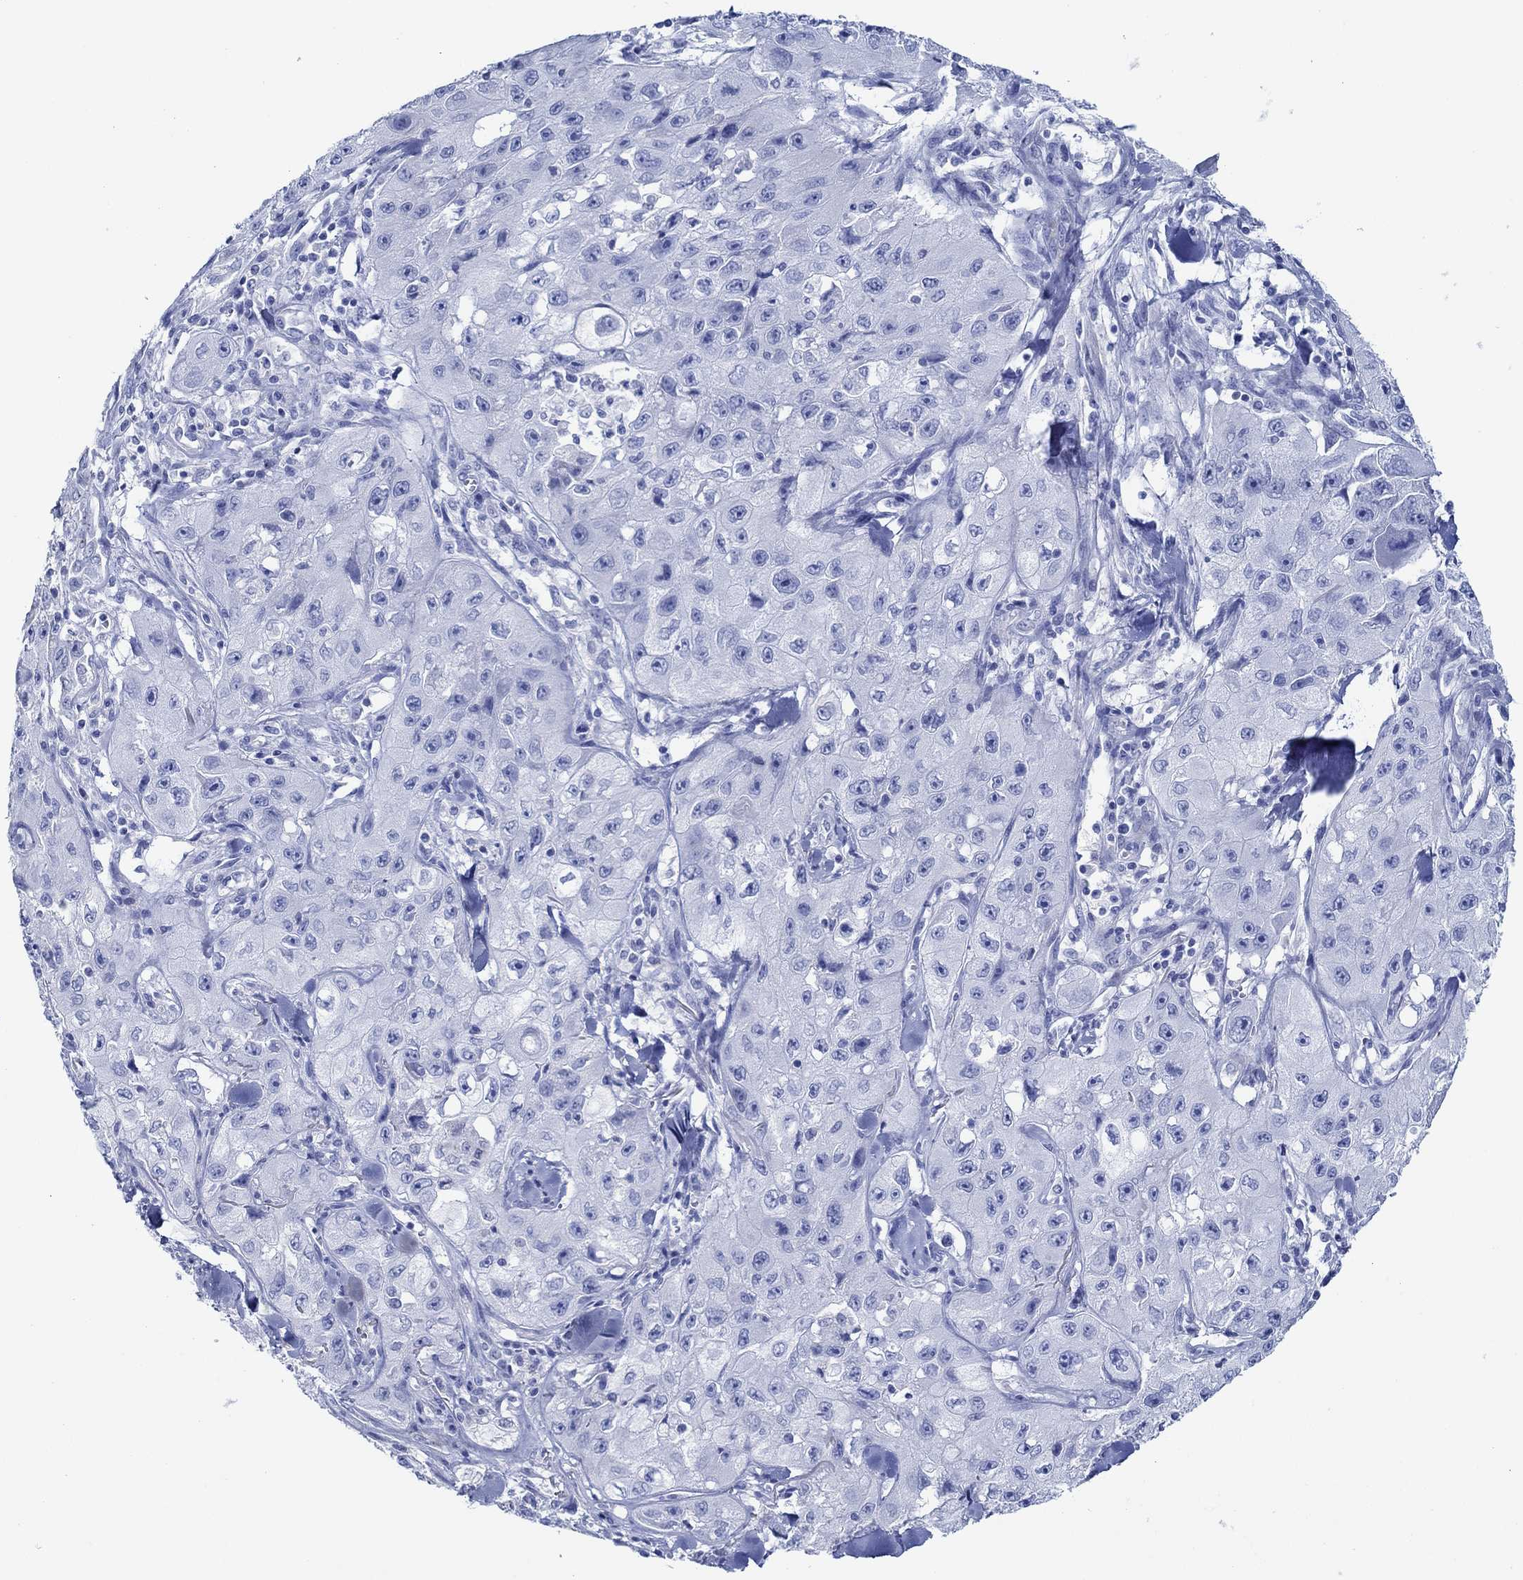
{"staining": {"intensity": "negative", "quantity": "none", "location": "none"}, "tissue": "skin cancer", "cell_type": "Tumor cells", "image_type": "cancer", "snomed": [{"axis": "morphology", "description": "Squamous cell carcinoma, NOS"}, {"axis": "topography", "description": "Skin"}, {"axis": "topography", "description": "Subcutis"}], "caption": "Human skin cancer (squamous cell carcinoma) stained for a protein using immunohistochemistry (IHC) demonstrates no positivity in tumor cells.", "gene": "IGFBP6", "patient": {"sex": "male", "age": 73}}